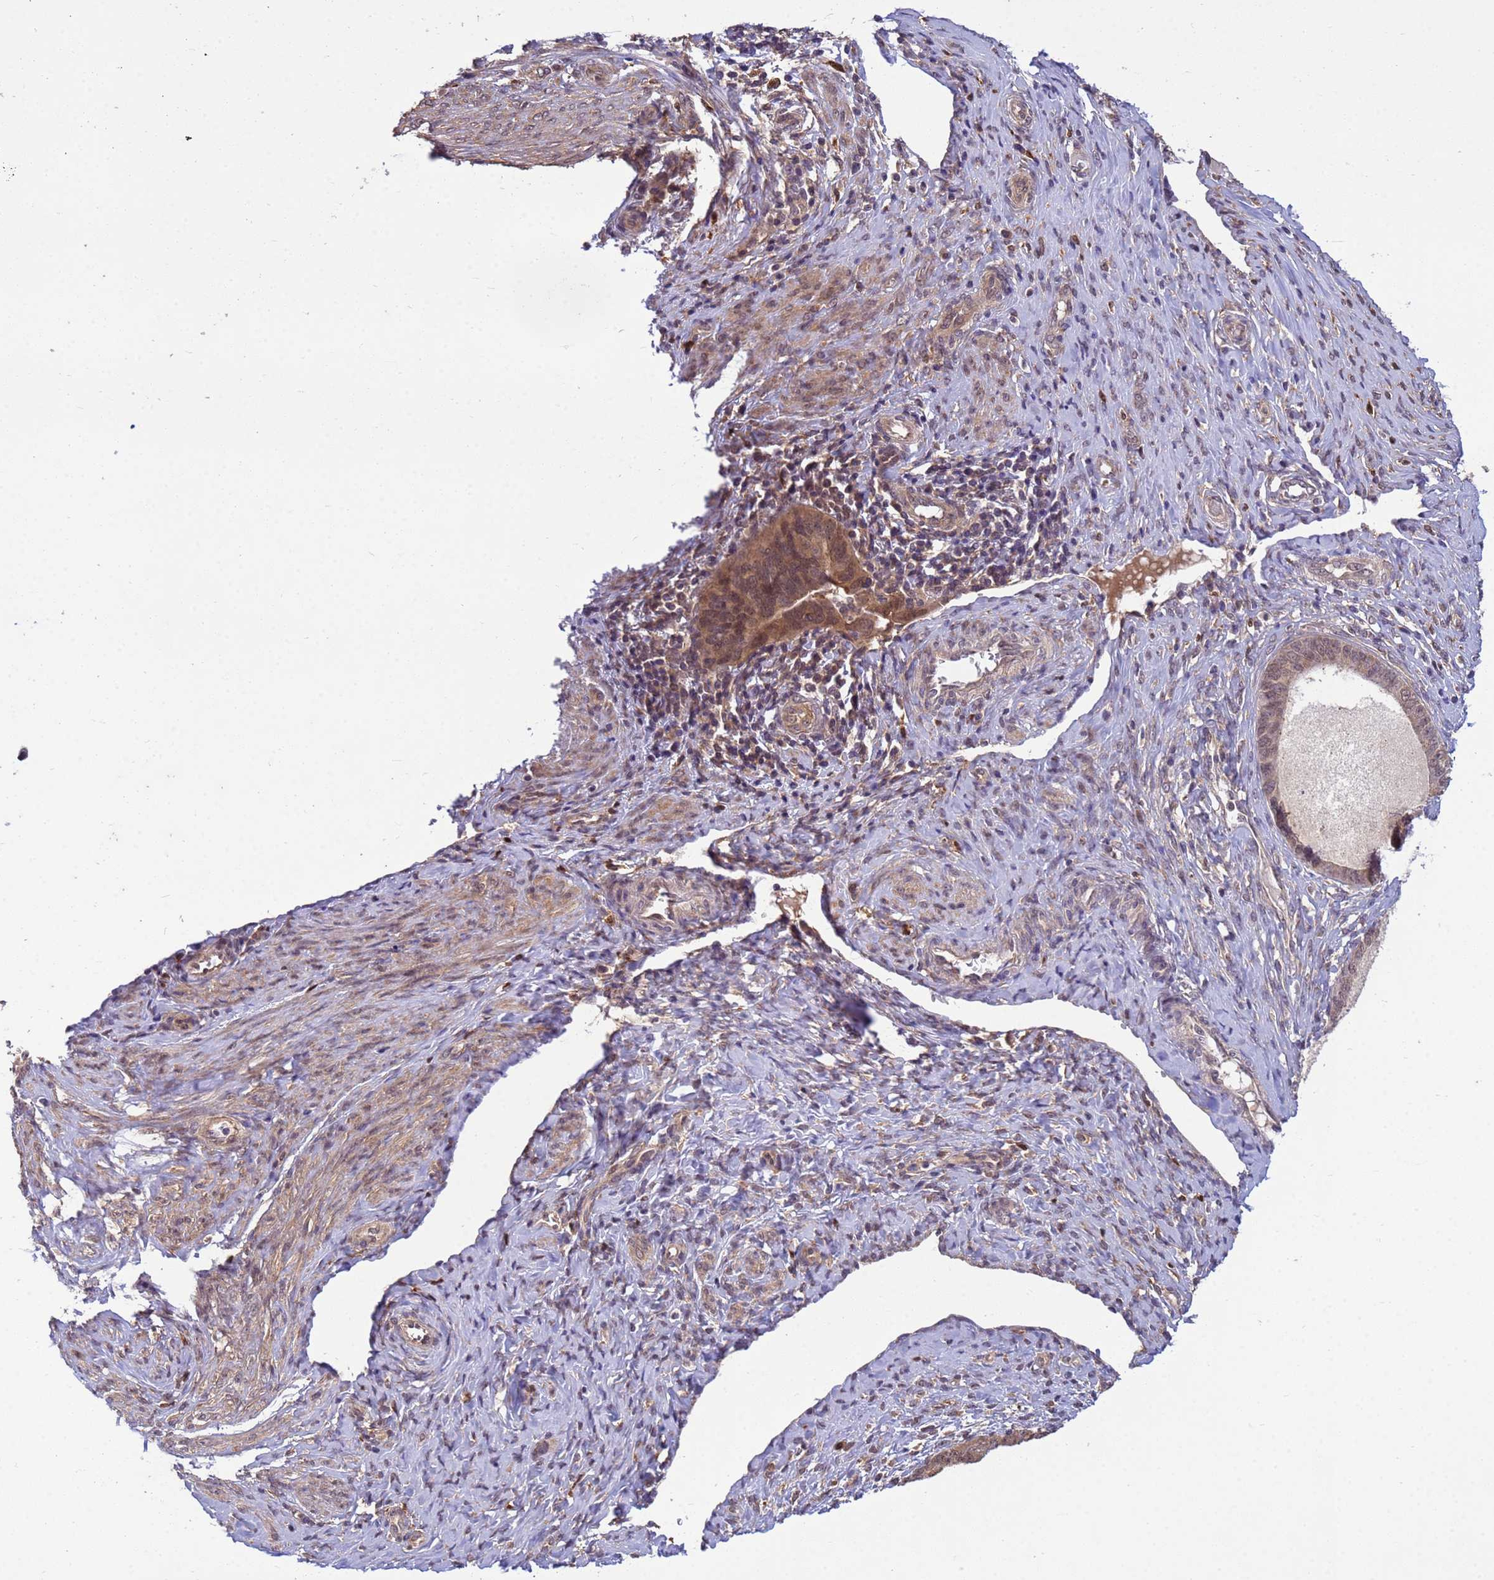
{"staining": {"intensity": "moderate", "quantity": ">75%", "location": "cytoplasmic/membranous,nuclear"}, "tissue": "endometrial cancer", "cell_type": "Tumor cells", "image_type": "cancer", "snomed": [{"axis": "morphology", "description": "Adenocarcinoma, NOS"}, {"axis": "topography", "description": "Endometrium"}], "caption": "A brown stain highlights moderate cytoplasmic/membranous and nuclear positivity of a protein in human endometrial adenocarcinoma tumor cells. Immunohistochemistry (ihc) stains the protein in brown and the nuclei are stained blue.", "gene": "NPEPPS", "patient": {"sex": "female", "age": 79}}